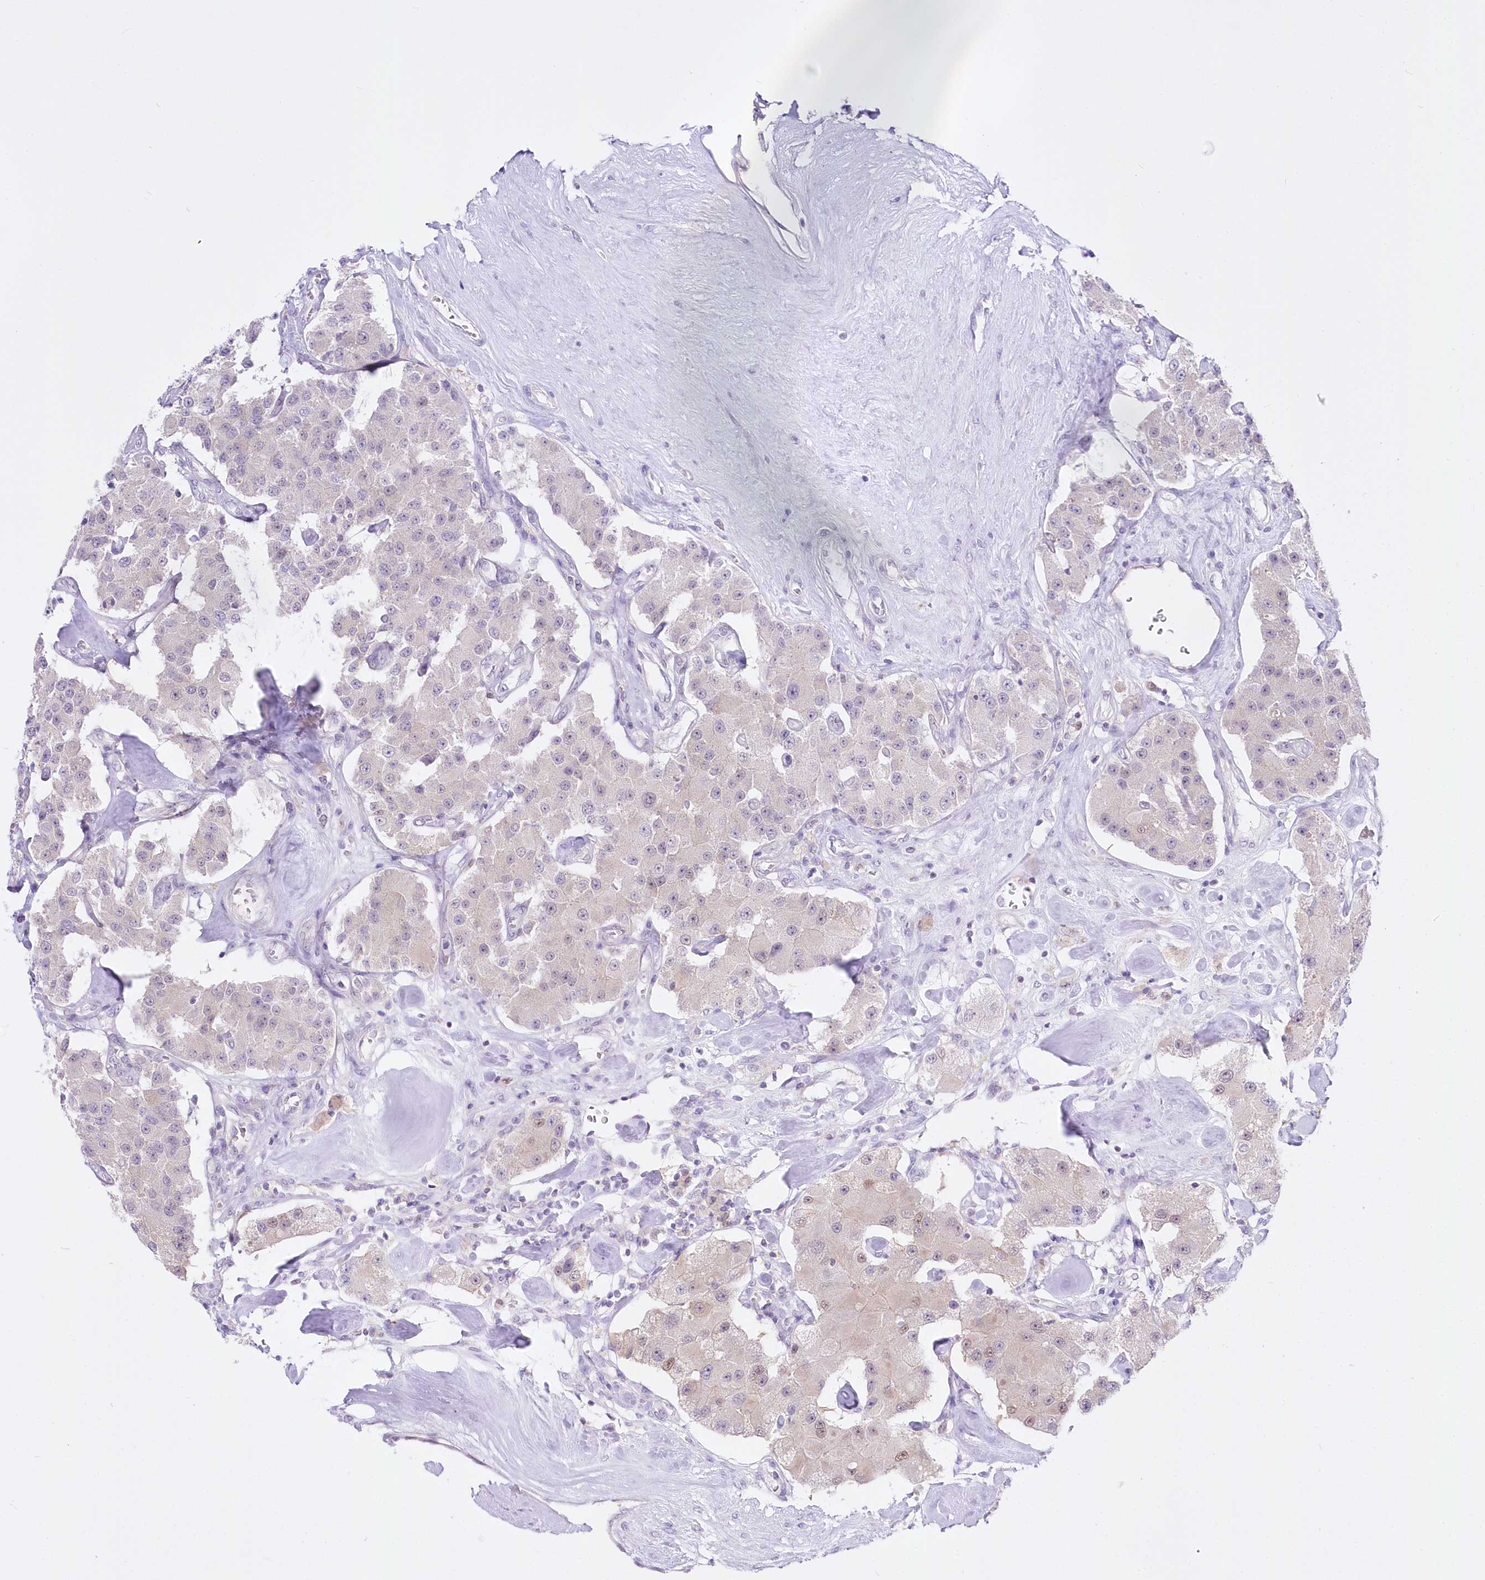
{"staining": {"intensity": "negative", "quantity": "none", "location": "none"}, "tissue": "carcinoid", "cell_type": "Tumor cells", "image_type": "cancer", "snomed": [{"axis": "morphology", "description": "Carcinoid, malignant, NOS"}, {"axis": "topography", "description": "Pancreas"}], "caption": "Tumor cells are negative for brown protein staining in carcinoid.", "gene": "UBA6", "patient": {"sex": "male", "age": 41}}